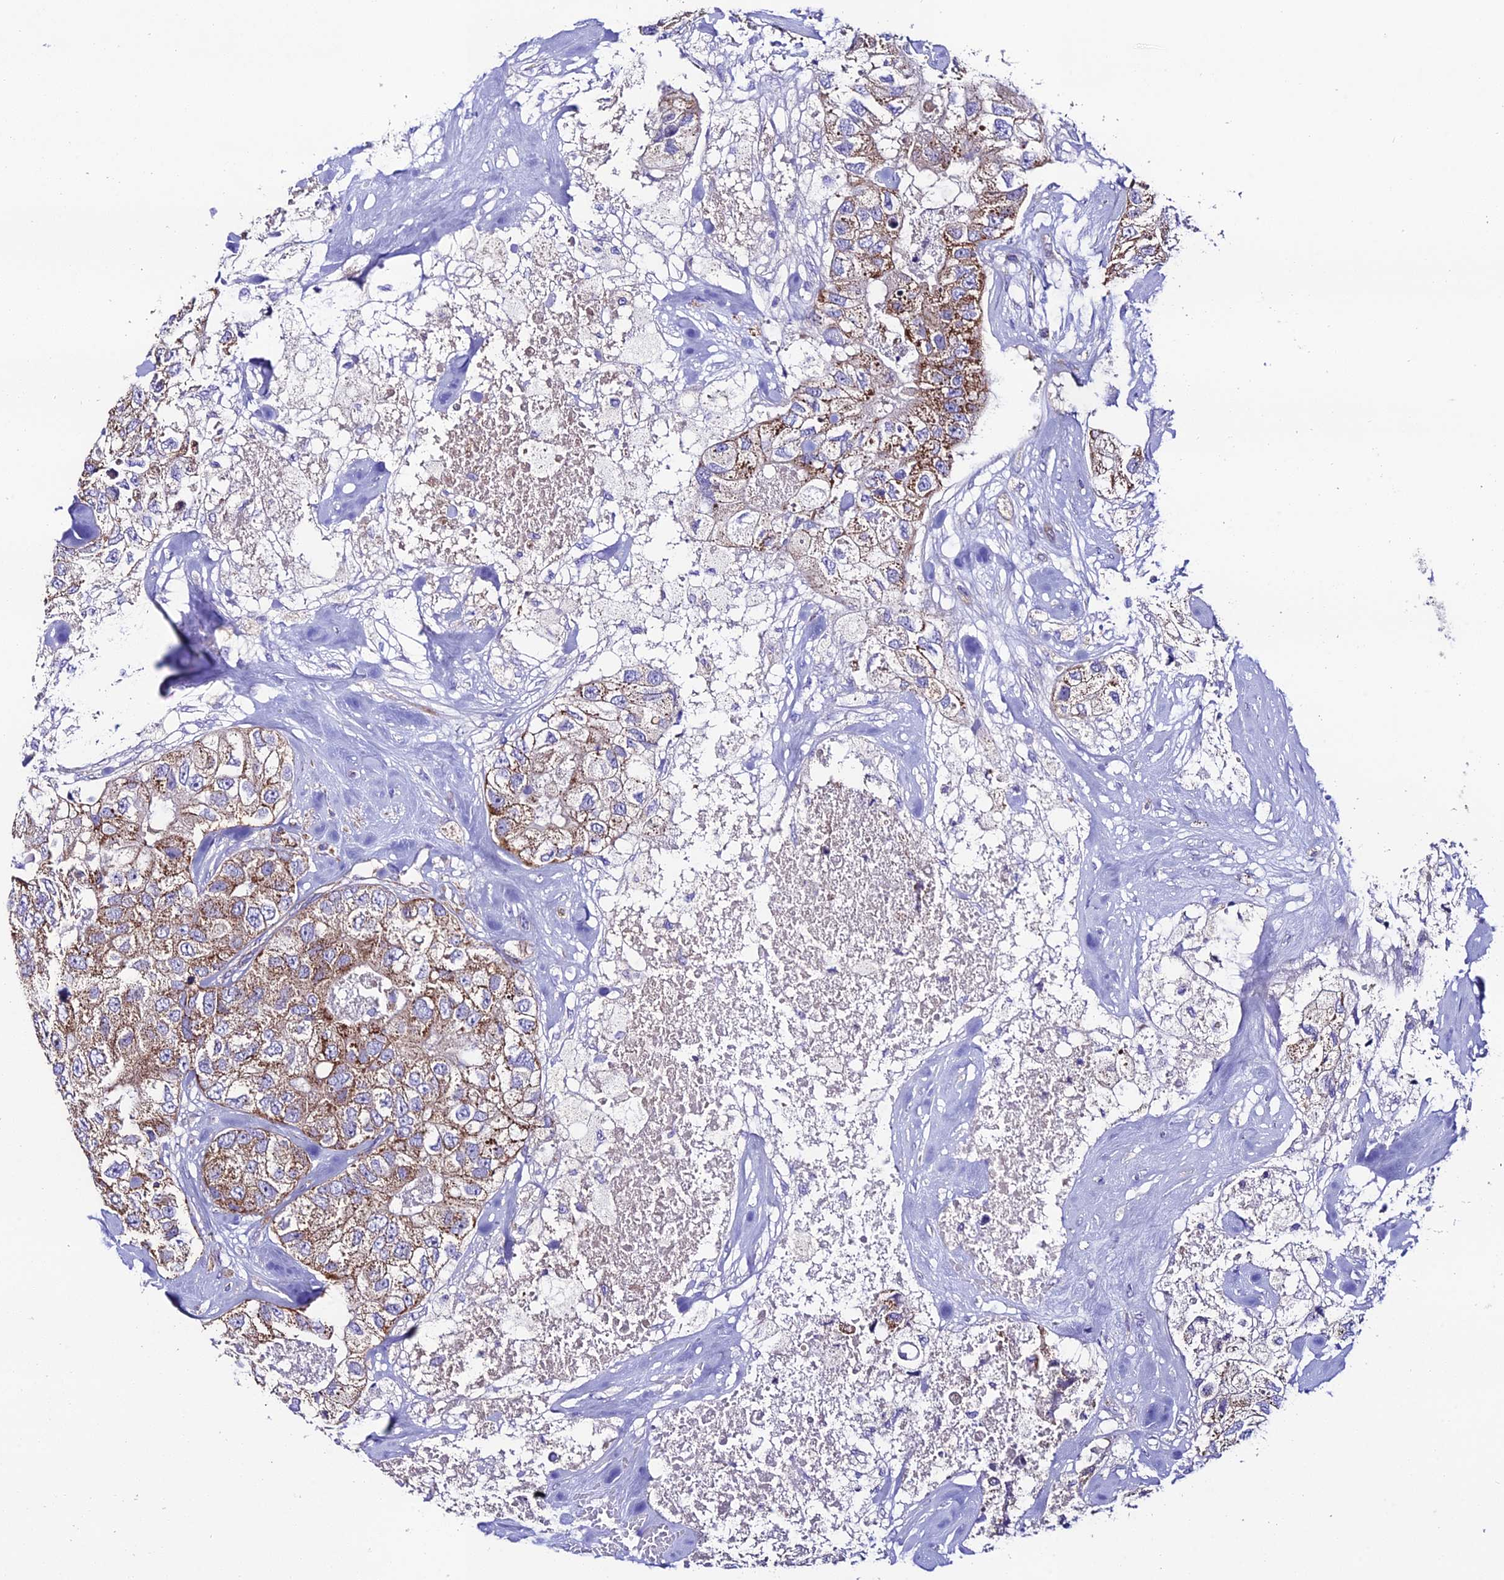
{"staining": {"intensity": "moderate", "quantity": ">75%", "location": "cytoplasmic/membranous"}, "tissue": "breast cancer", "cell_type": "Tumor cells", "image_type": "cancer", "snomed": [{"axis": "morphology", "description": "Duct carcinoma"}, {"axis": "topography", "description": "Breast"}], "caption": "The photomicrograph displays staining of breast infiltrating ductal carcinoma, revealing moderate cytoplasmic/membranous protein positivity (brown color) within tumor cells. The staining was performed using DAB (3,3'-diaminobenzidine) to visualize the protein expression in brown, while the nuclei were stained in blue with hematoxylin (Magnification: 20x).", "gene": "HSDL2", "patient": {"sex": "female", "age": 62}}